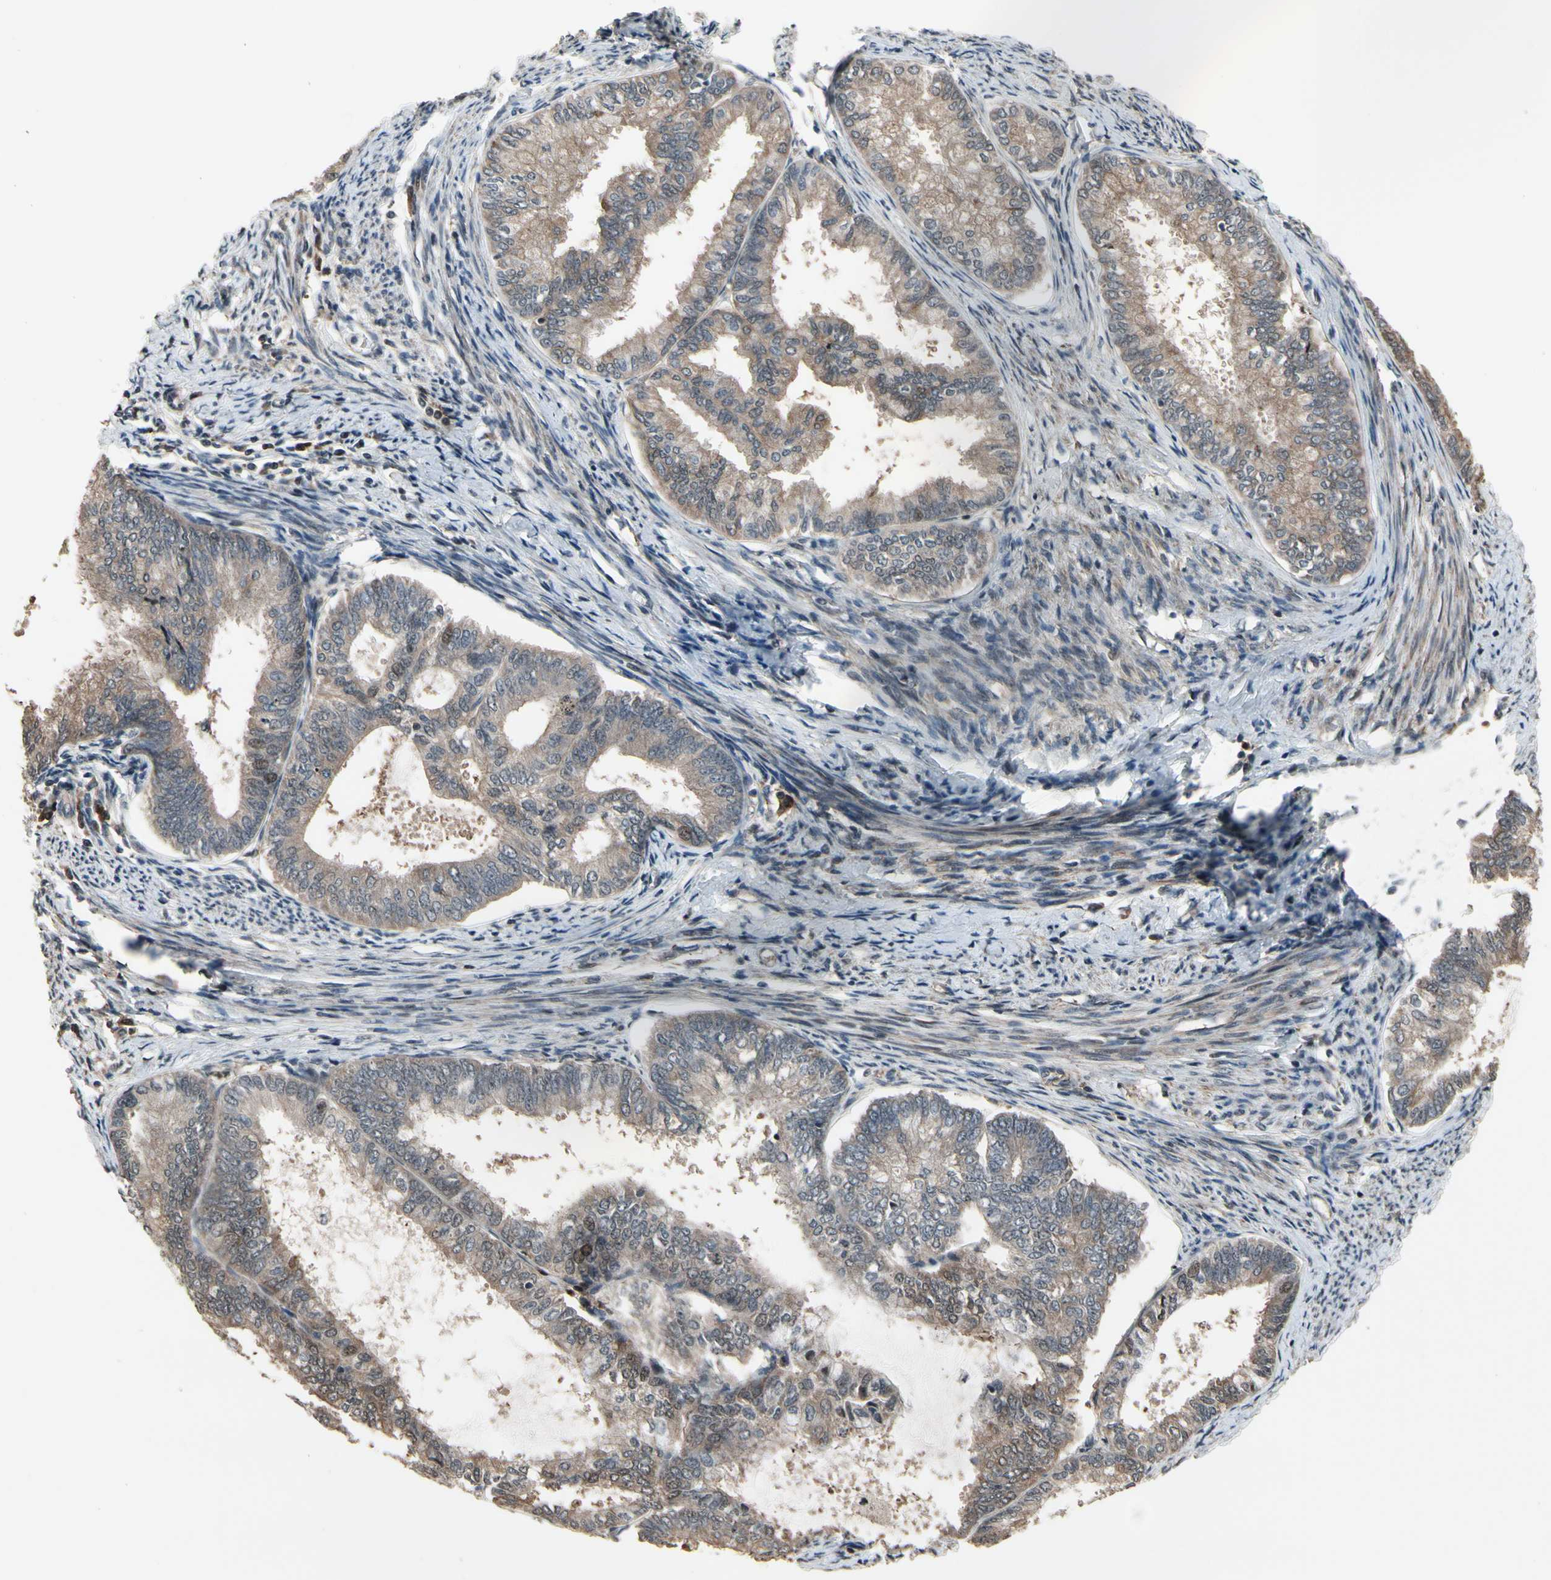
{"staining": {"intensity": "weak", "quantity": ">75%", "location": "cytoplasmic/membranous"}, "tissue": "endometrial cancer", "cell_type": "Tumor cells", "image_type": "cancer", "snomed": [{"axis": "morphology", "description": "Adenocarcinoma, NOS"}, {"axis": "topography", "description": "Endometrium"}], "caption": "Protein positivity by immunohistochemistry (IHC) exhibits weak cytoplasmic/membranous positivity in about >75% of tumor cells in adenocarcinoma (endometrial). The staining was performed using DAB, with brown indicating positive protein expression. Nuclei are stained blue with hematoxylin.", "gene": "CSF1R", "patient": {"sex": "female", "age": 86}}